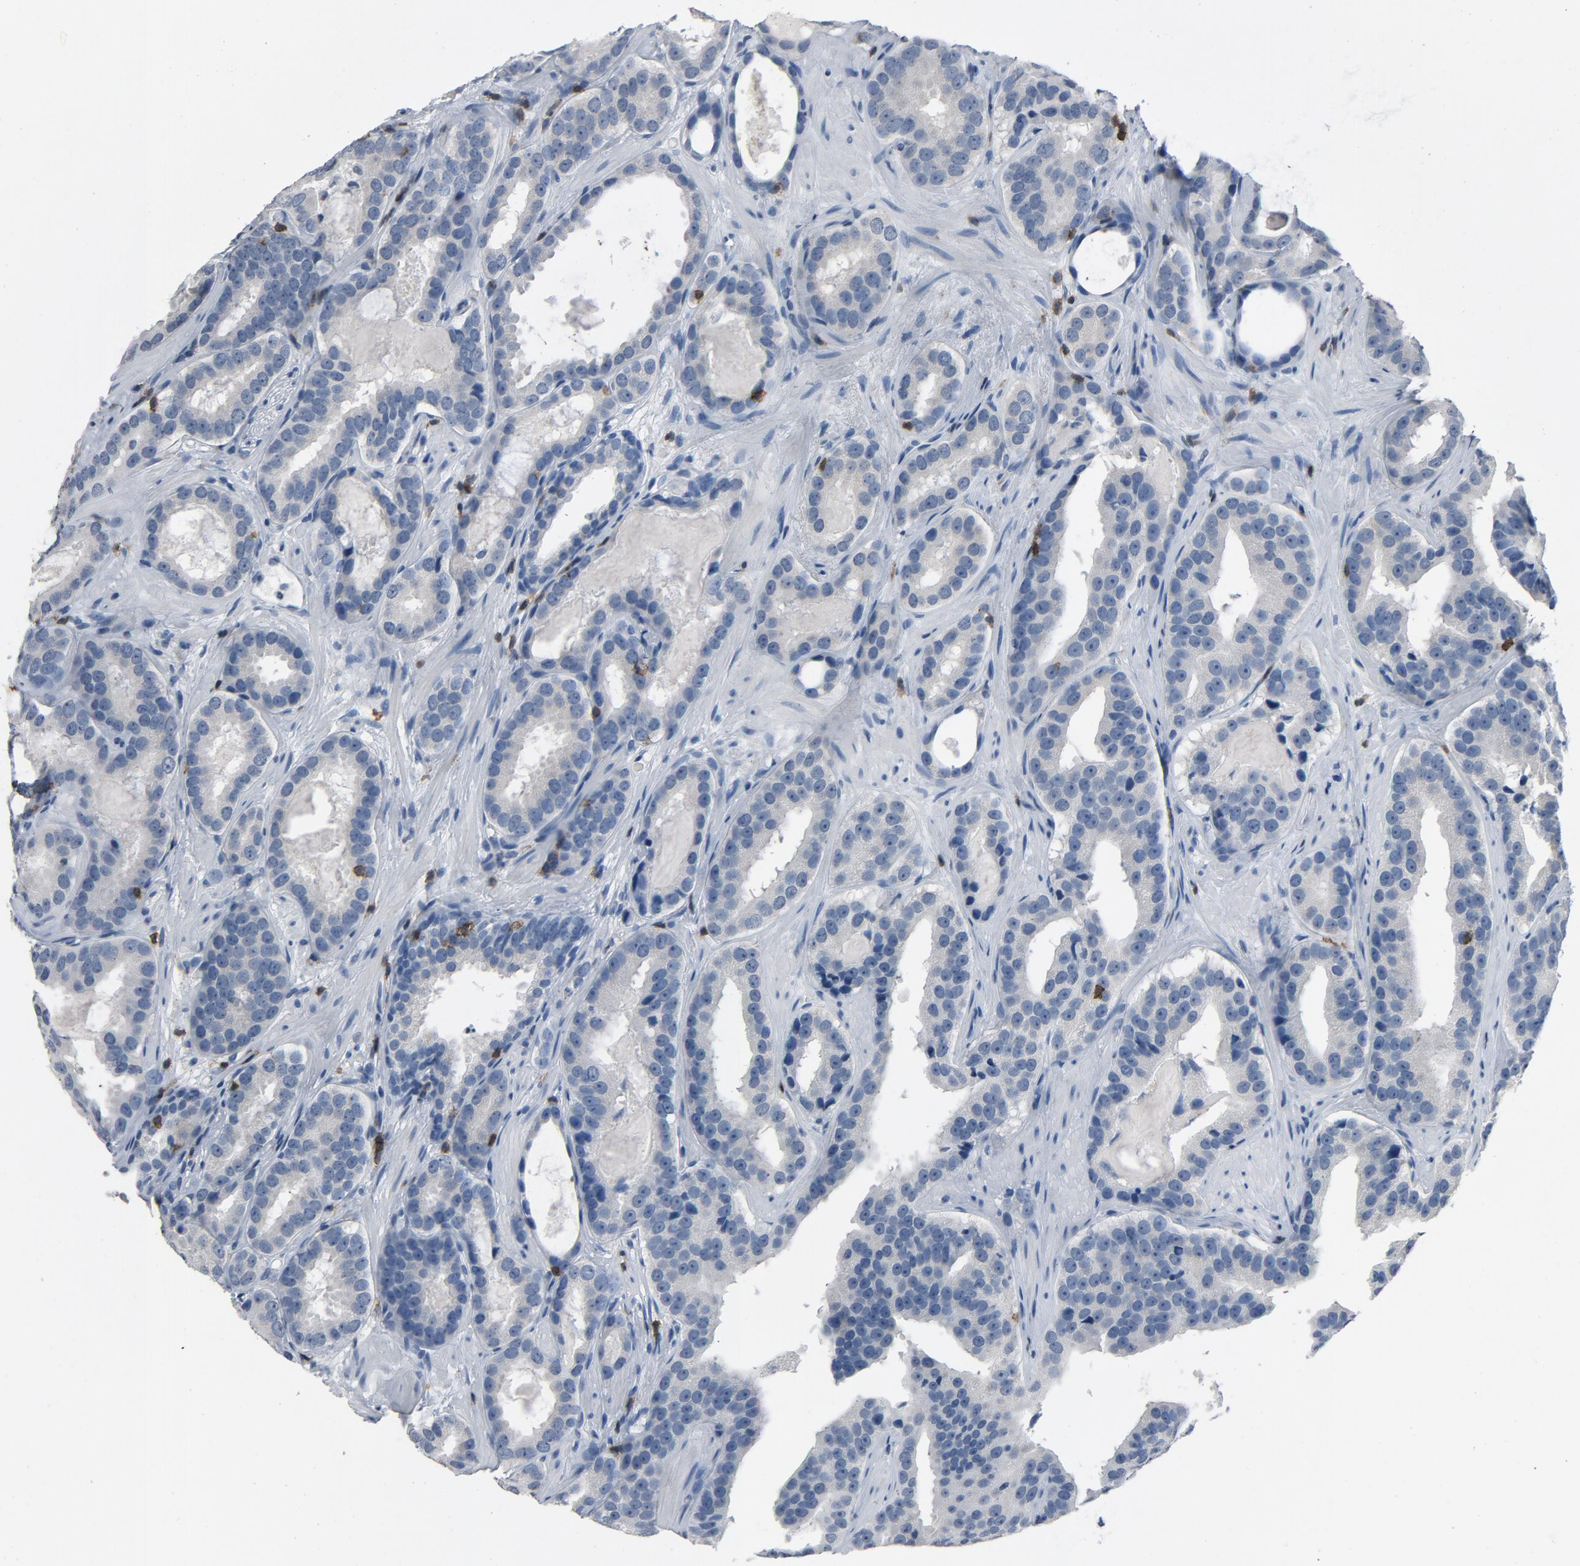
{"staining": {"intensity": "negative", "quantity": "none", "location": "none"}, "tissue": "prostate cancer", "cell_type": "Tumor cells", "image_type": "cancer", "snomed": [{"axis": "morphology", "description": "Adenocarcinoma, Low grade"}, {"axis": "topography", "description": "Prostate"}], "caption": "Image shows no significant protein expression in tumor cells of prostate cancer (adenocarcinoma (low-grade)). The staining is performed using DAB brown chromogen with nuclei counter-stained in using hematoxylin.", "gene": "LCK", "patient": {"sex": "male", "age": 59}}